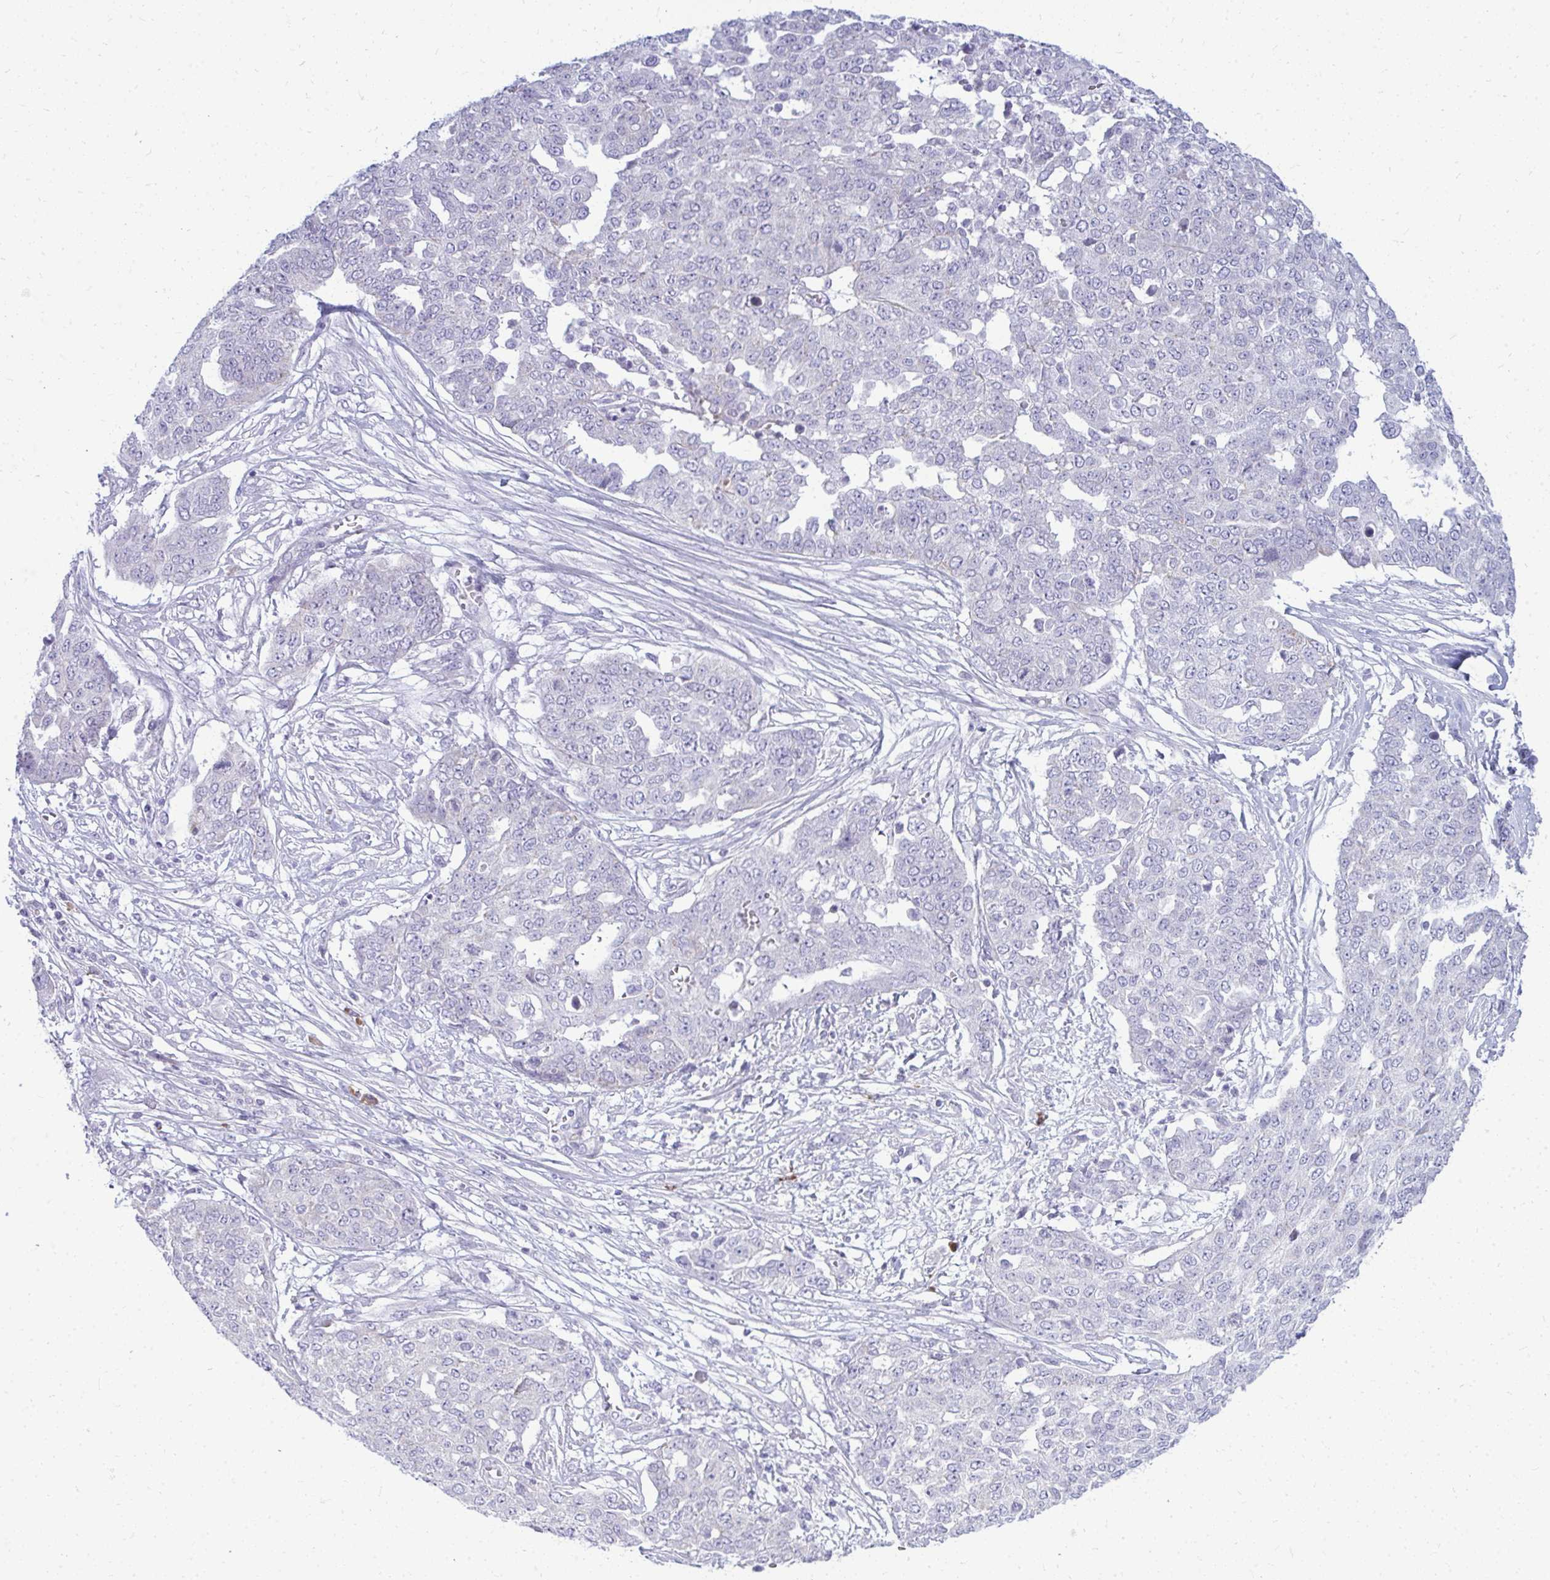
{"staining": {"intensity": "negative", "quantity": "none", "location": "none"}, "tissue": "ovarian cancer", "cell_type": "Tumor cells", "image_type": "cancer", "snomed": [{"axis": "morphology", "description": "Cystadenocarcinoma, serous, NOS"}, {"axis": "topography", "description": "Soft tissue"}, {"axis": "topography", "description": "Ovary"}], "caption": "Tumor cells show no significant expression in ovarian serous cystadenocarcinoma. (DAB immunohistochemistry (IHC) visualized using brightfield microscopy, high magnification).", "gene": "TSPEAR", "patient": {"sex": "female", "age": 57}}